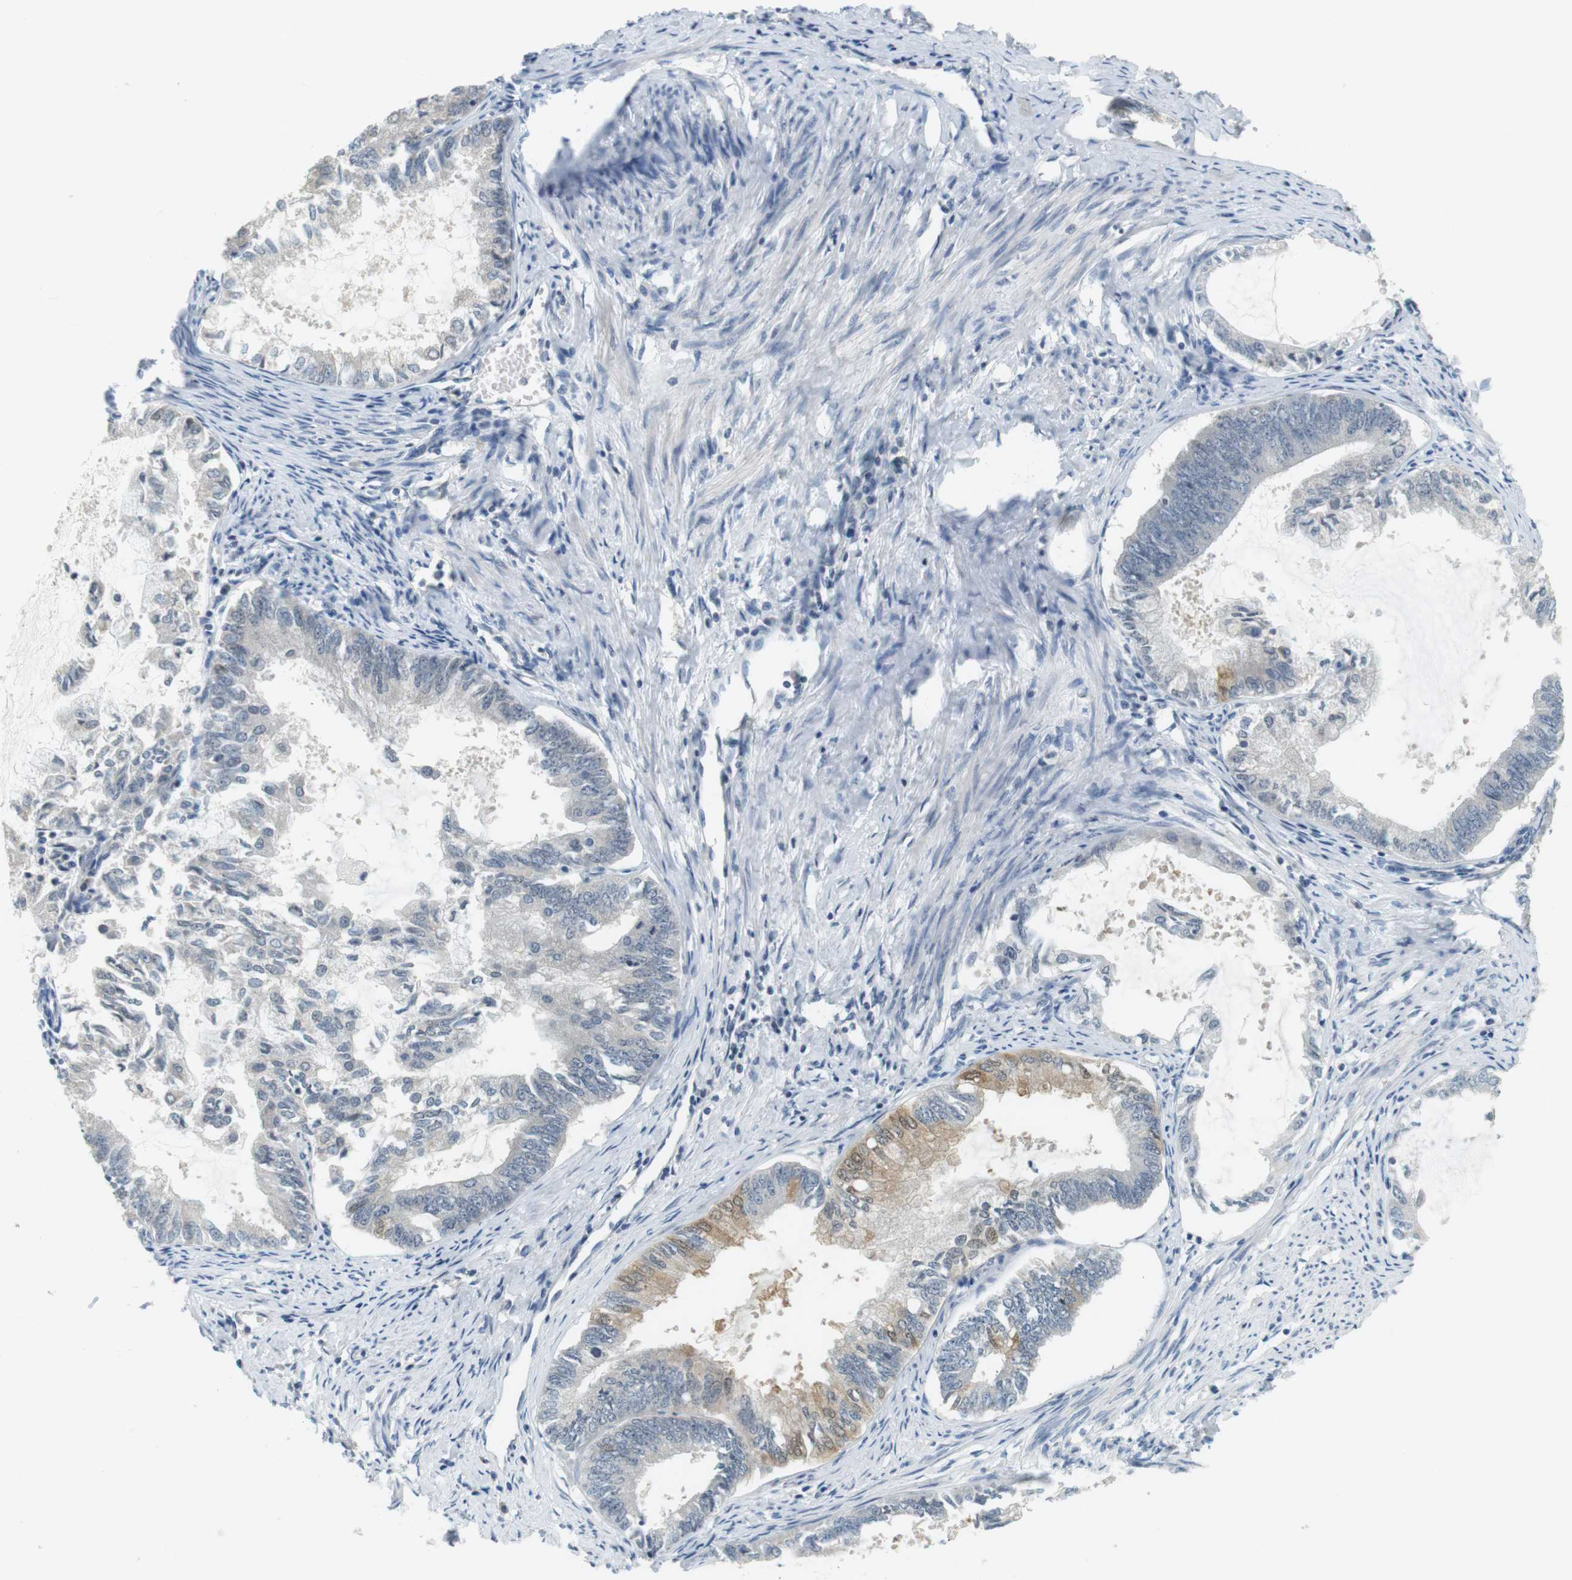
{"staining": {"intensity": "moderate", "quantity": "<25%", "location": "cytoplasmic/membranous"}, "tissue": "endometrial cancer", "cell_type": "Tumor cells", "image_type": "cancer", "snomed": [{"axis": "morphology", "description": "Adenocarcinoma, NOS"}, {"axis": "topography", "description": "Endometrium"}], "caption": "Endometrial adenocarcinoma stained with immunohistochemistry demonstrates moderate cytoplasmic/membranous staining in approximately <25% of tumor cells.", "gene": "WNT7A", "patient": {"sex": "female", "age": 86}}